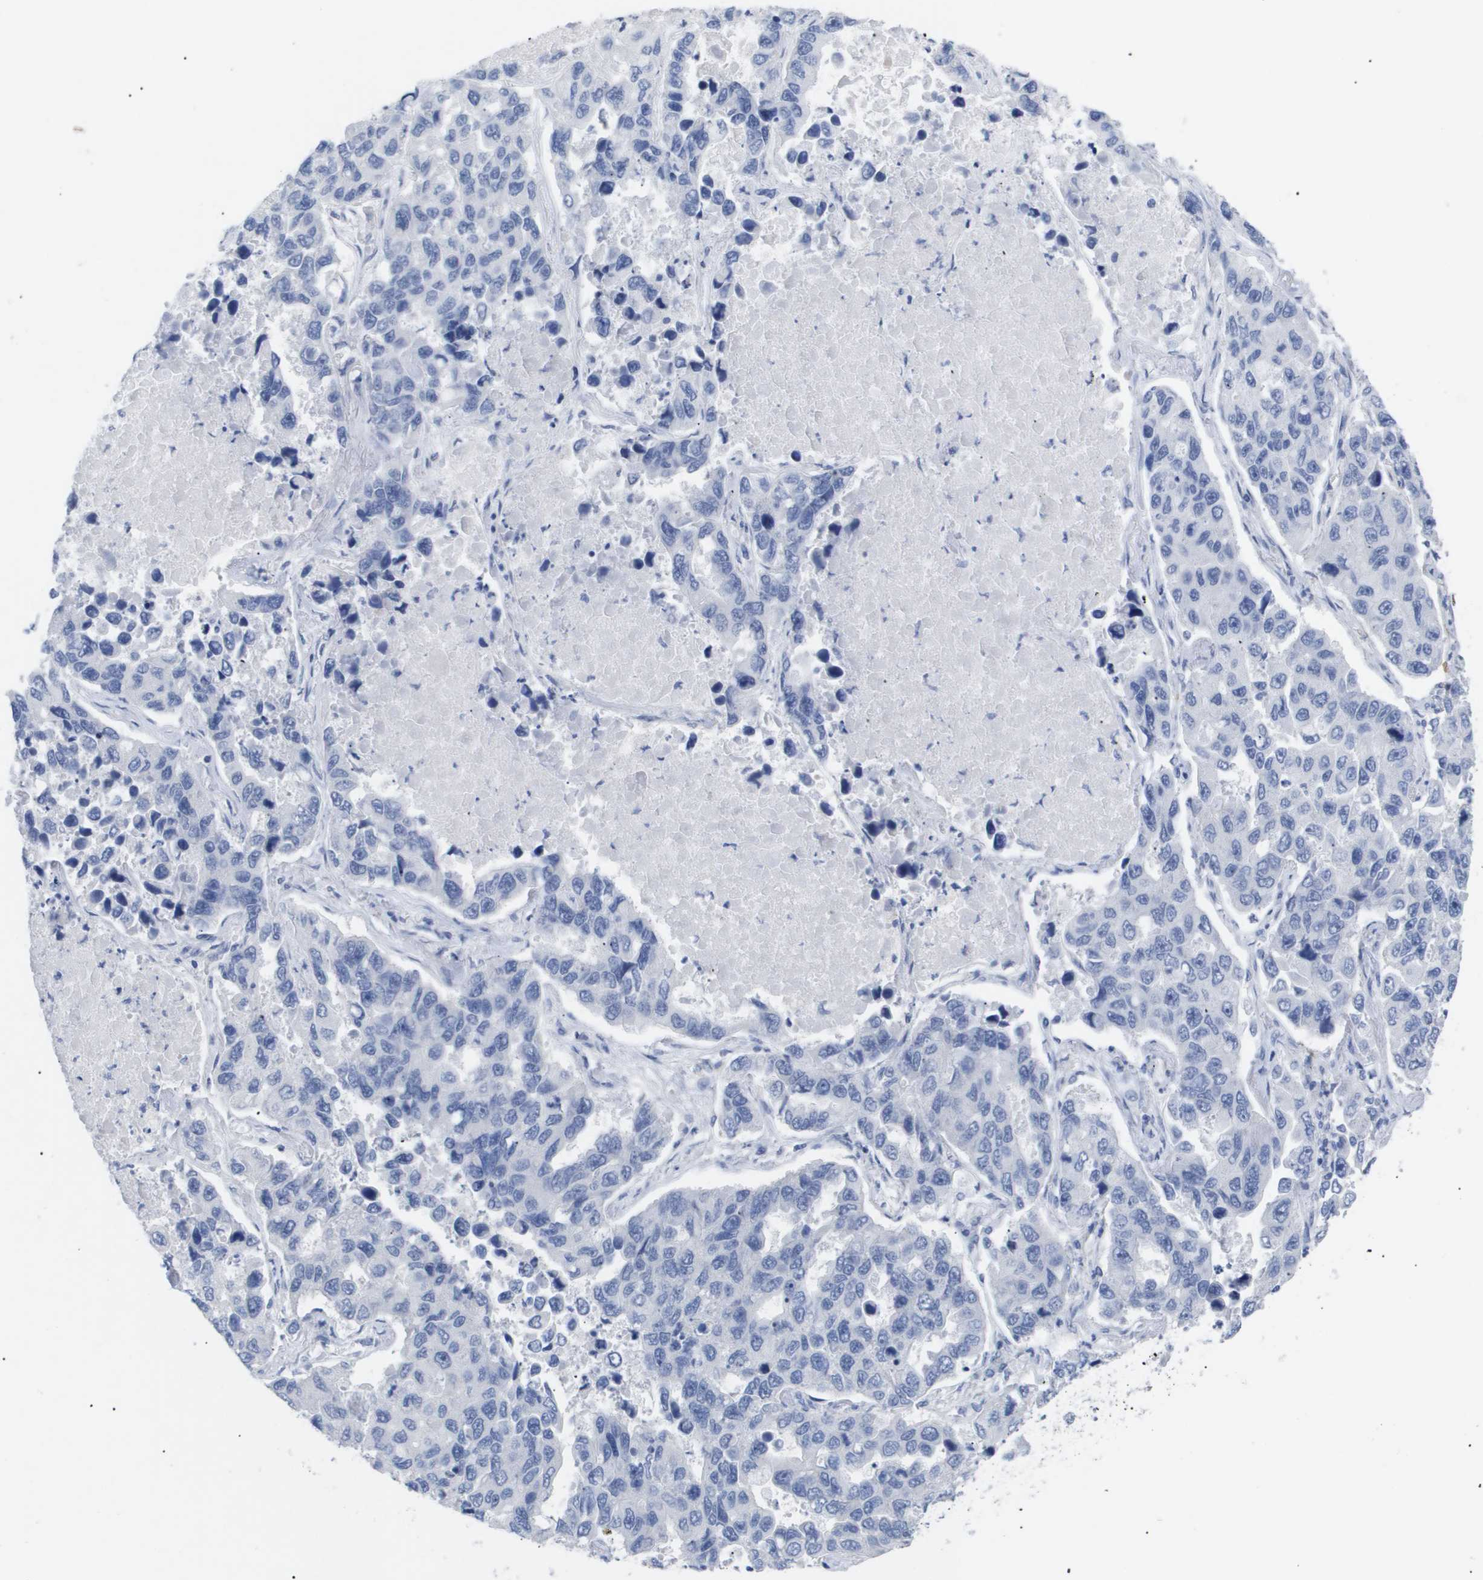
{"staining": {"intensity": "negative", "quantity": "none", "location": "none"}, "tissue": "lung cancer", "cell_type": "Tumor cells", "image_type": "cancer", "snomed": [{"axis": "morphology", "description": "Adenocarcinoma, NOS"}, {"axis": "topography", "description": "Lung"}], "caption": "Adenocarcinoma (lung) stained for a protein using immunohistochemistry reveals no expression tumor cells.", "gene": "CAV3", "patient": {"sex": "male", "age": 64}}